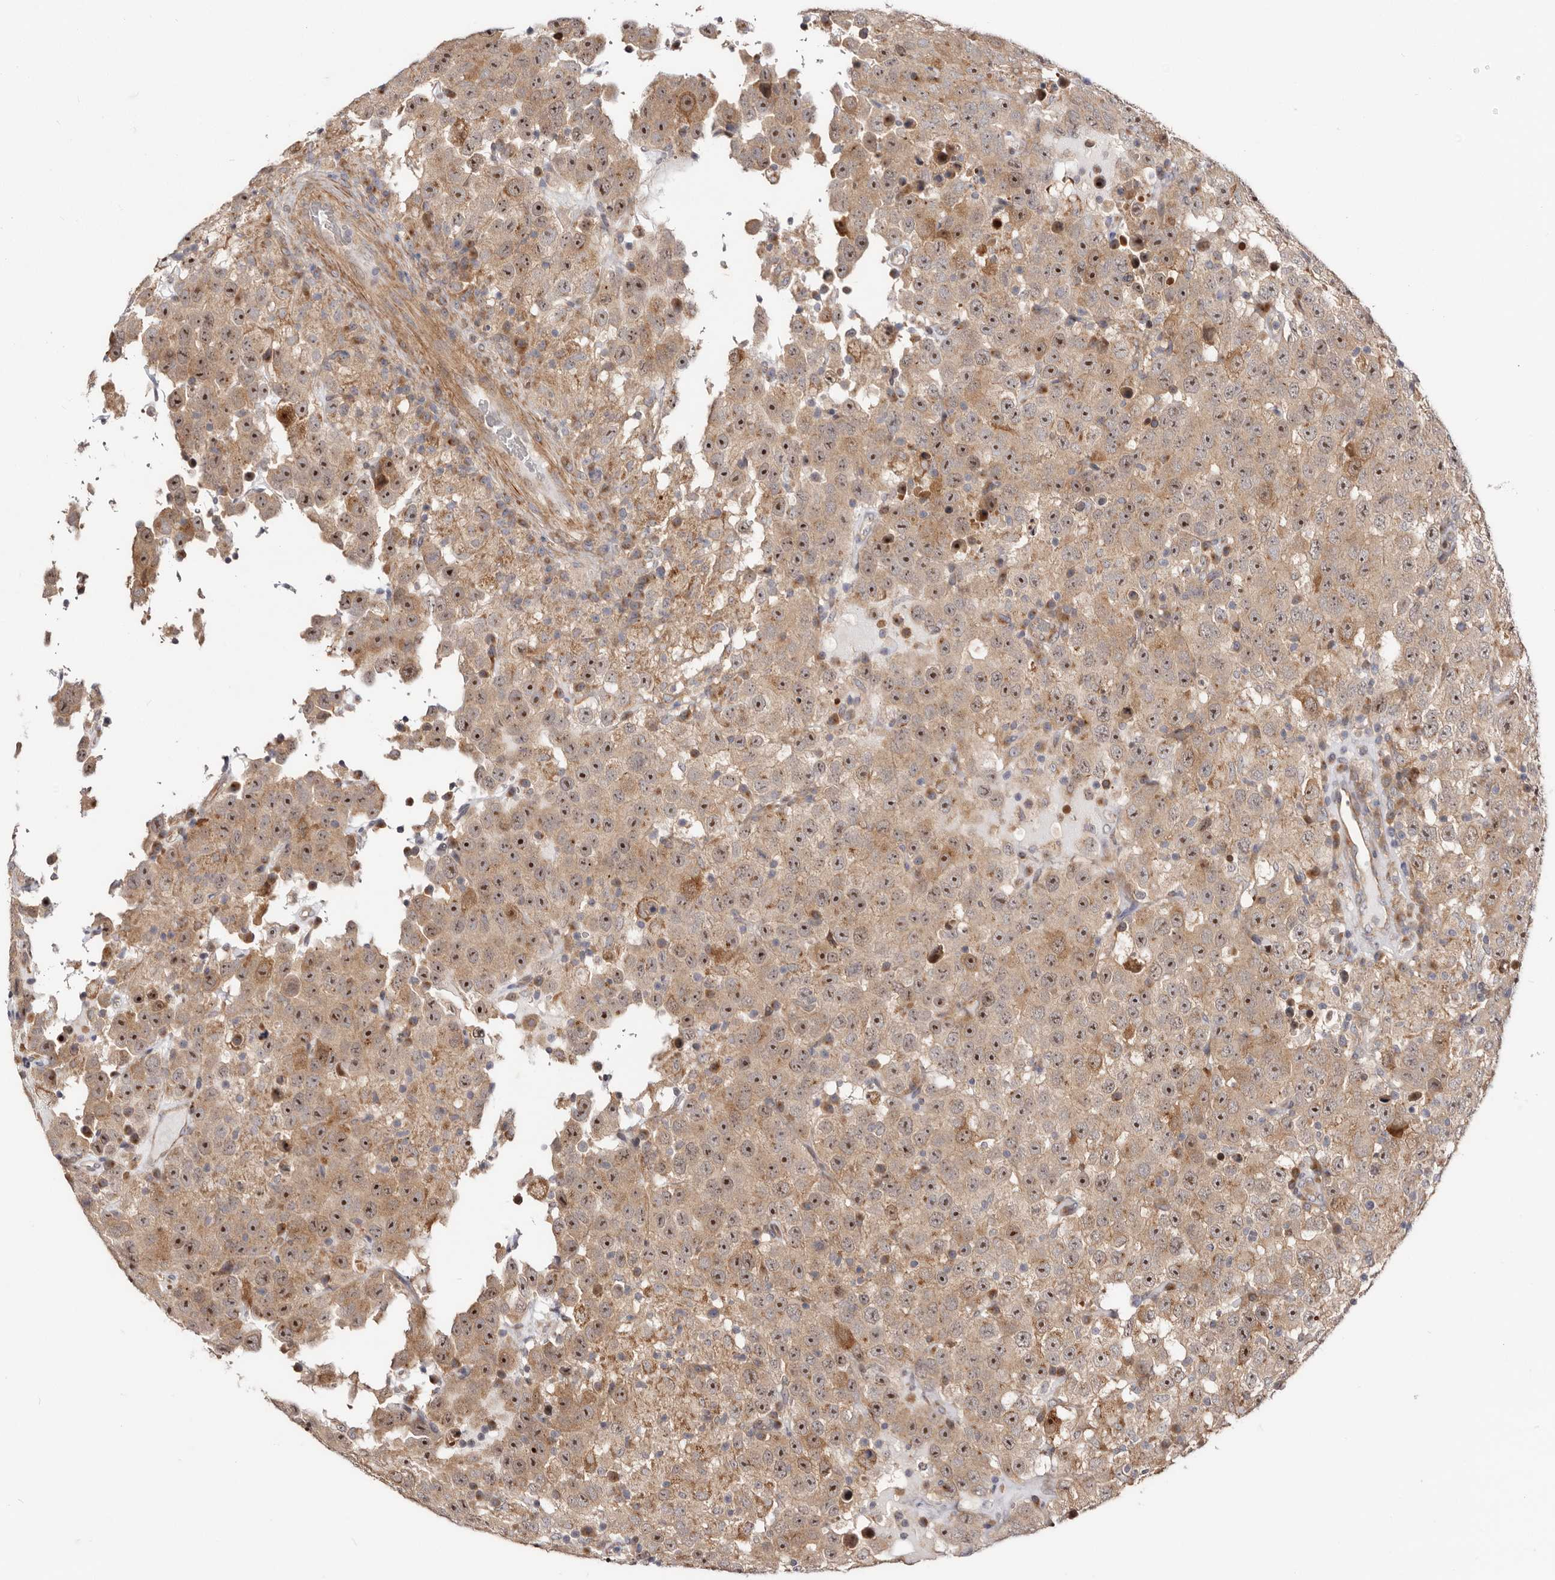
{"staining": {"intensity": "moderate", "quantity": ">75%", "location": "cytoplasmic/membranous,nuclear"}, "tissue": "testis cancer", "cell_type": "Tumor cells", "image_type": "cancer", "snomed": [{"axis": "morphology", "description": "Seminoma, NOS"}, {"axis": "topography", "description": "Testis"}], "caption": "A histopathology image showing moderate cytoplasmic/membranous and nuclear staining in approximately >75% of tumor cells in testis seminoma, as visualized by brown immunohistochemical staining.", "gene": "GPATCH4", "patient": {"sex": "male", "age": 41}}